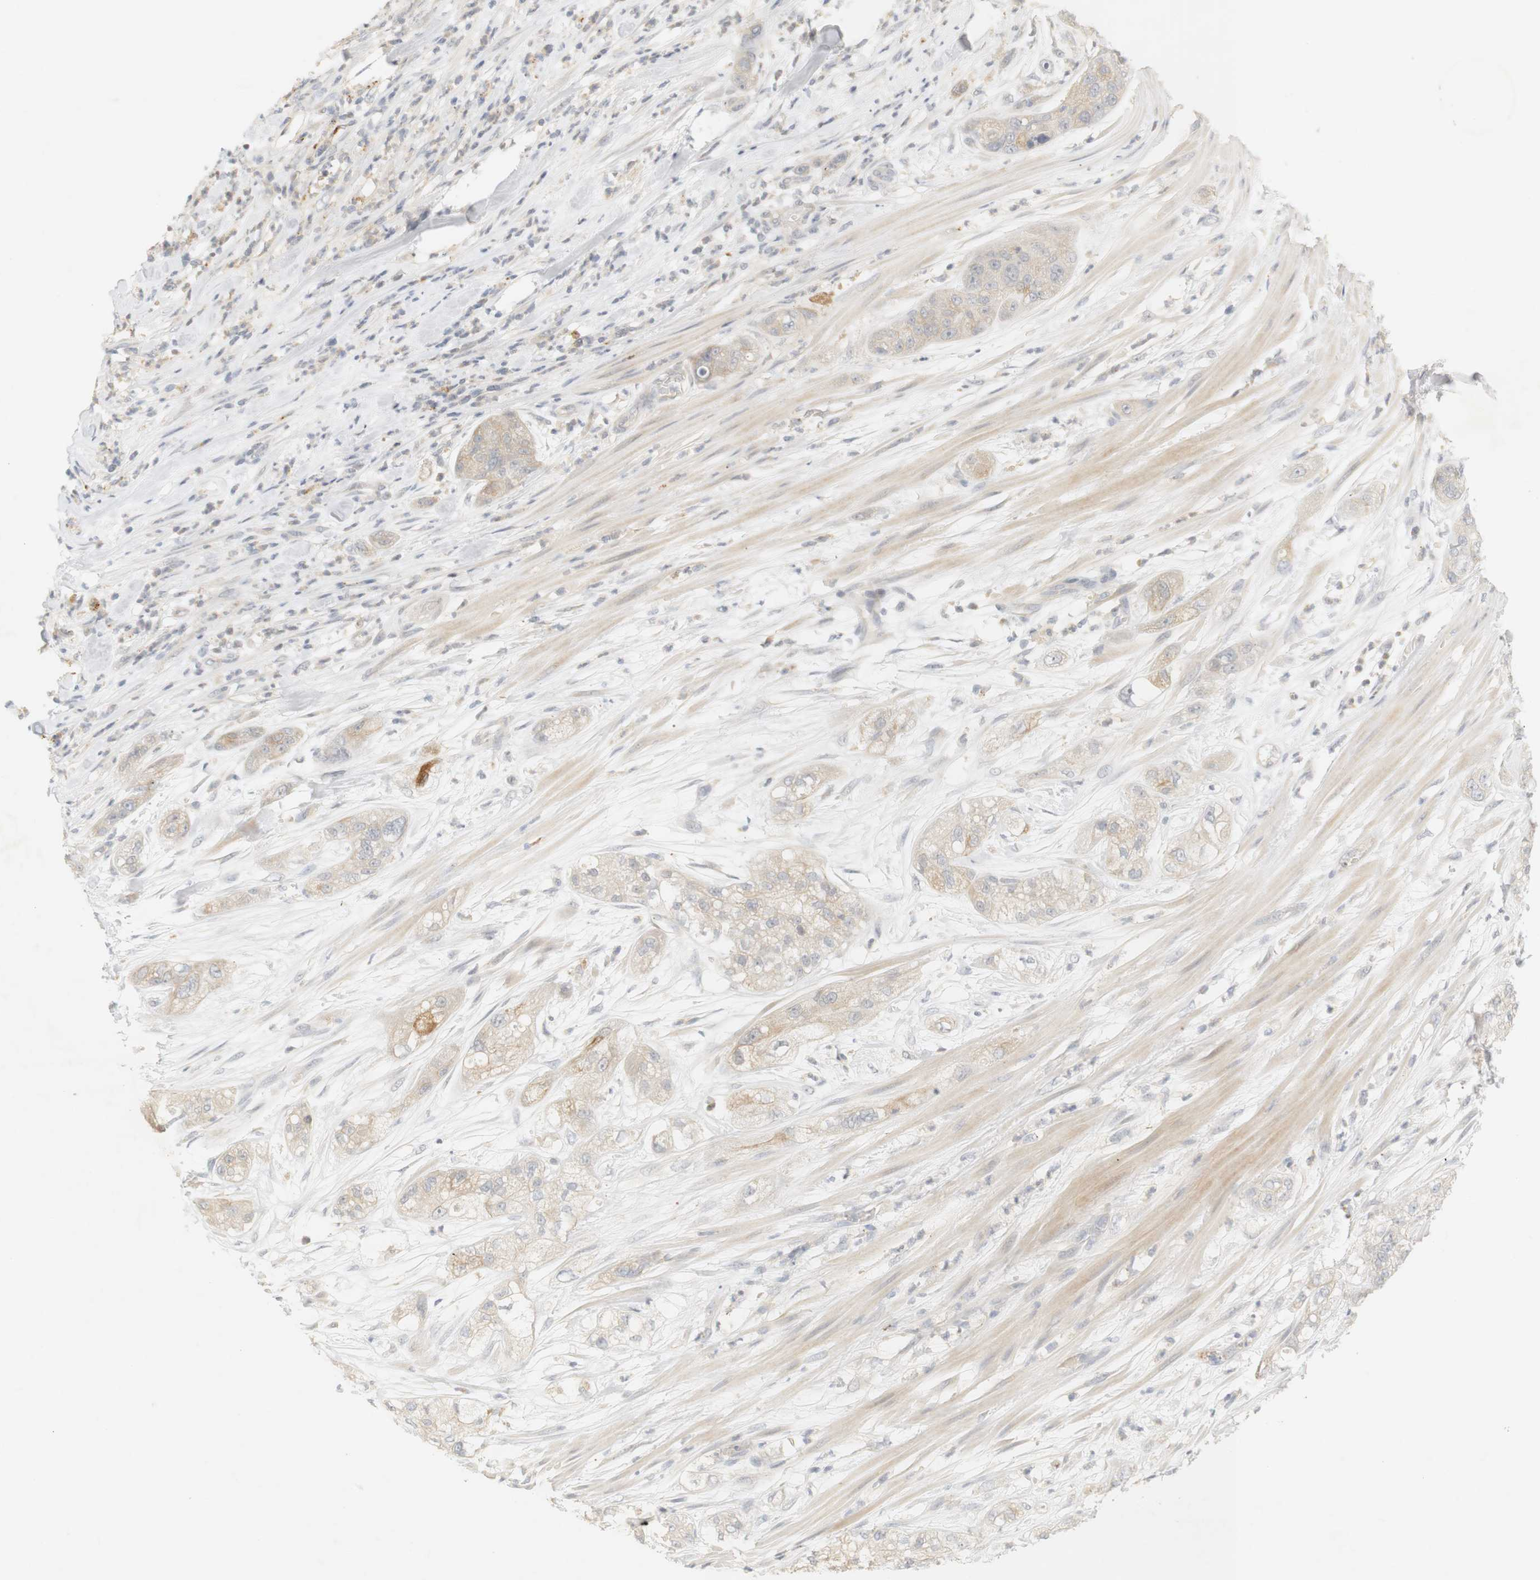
{"staining": {"intensity": "negative", "quantity": "none", "location": "none"}, "tissue": "pancreatic cancer", "cell_type": "Tumor cells", "image_type": "cancer", "snomed": [{"axis": "morphology", "description": "Adenocarcinoma, NOS"}, {"axis": "topography", "description": "Pancreas"}], "caption": "Image shows no significant protein expression in tumor cells of pancreatic cancer.", "gene": "RTN3", "patient": {"sex": "female", "age": 78}}